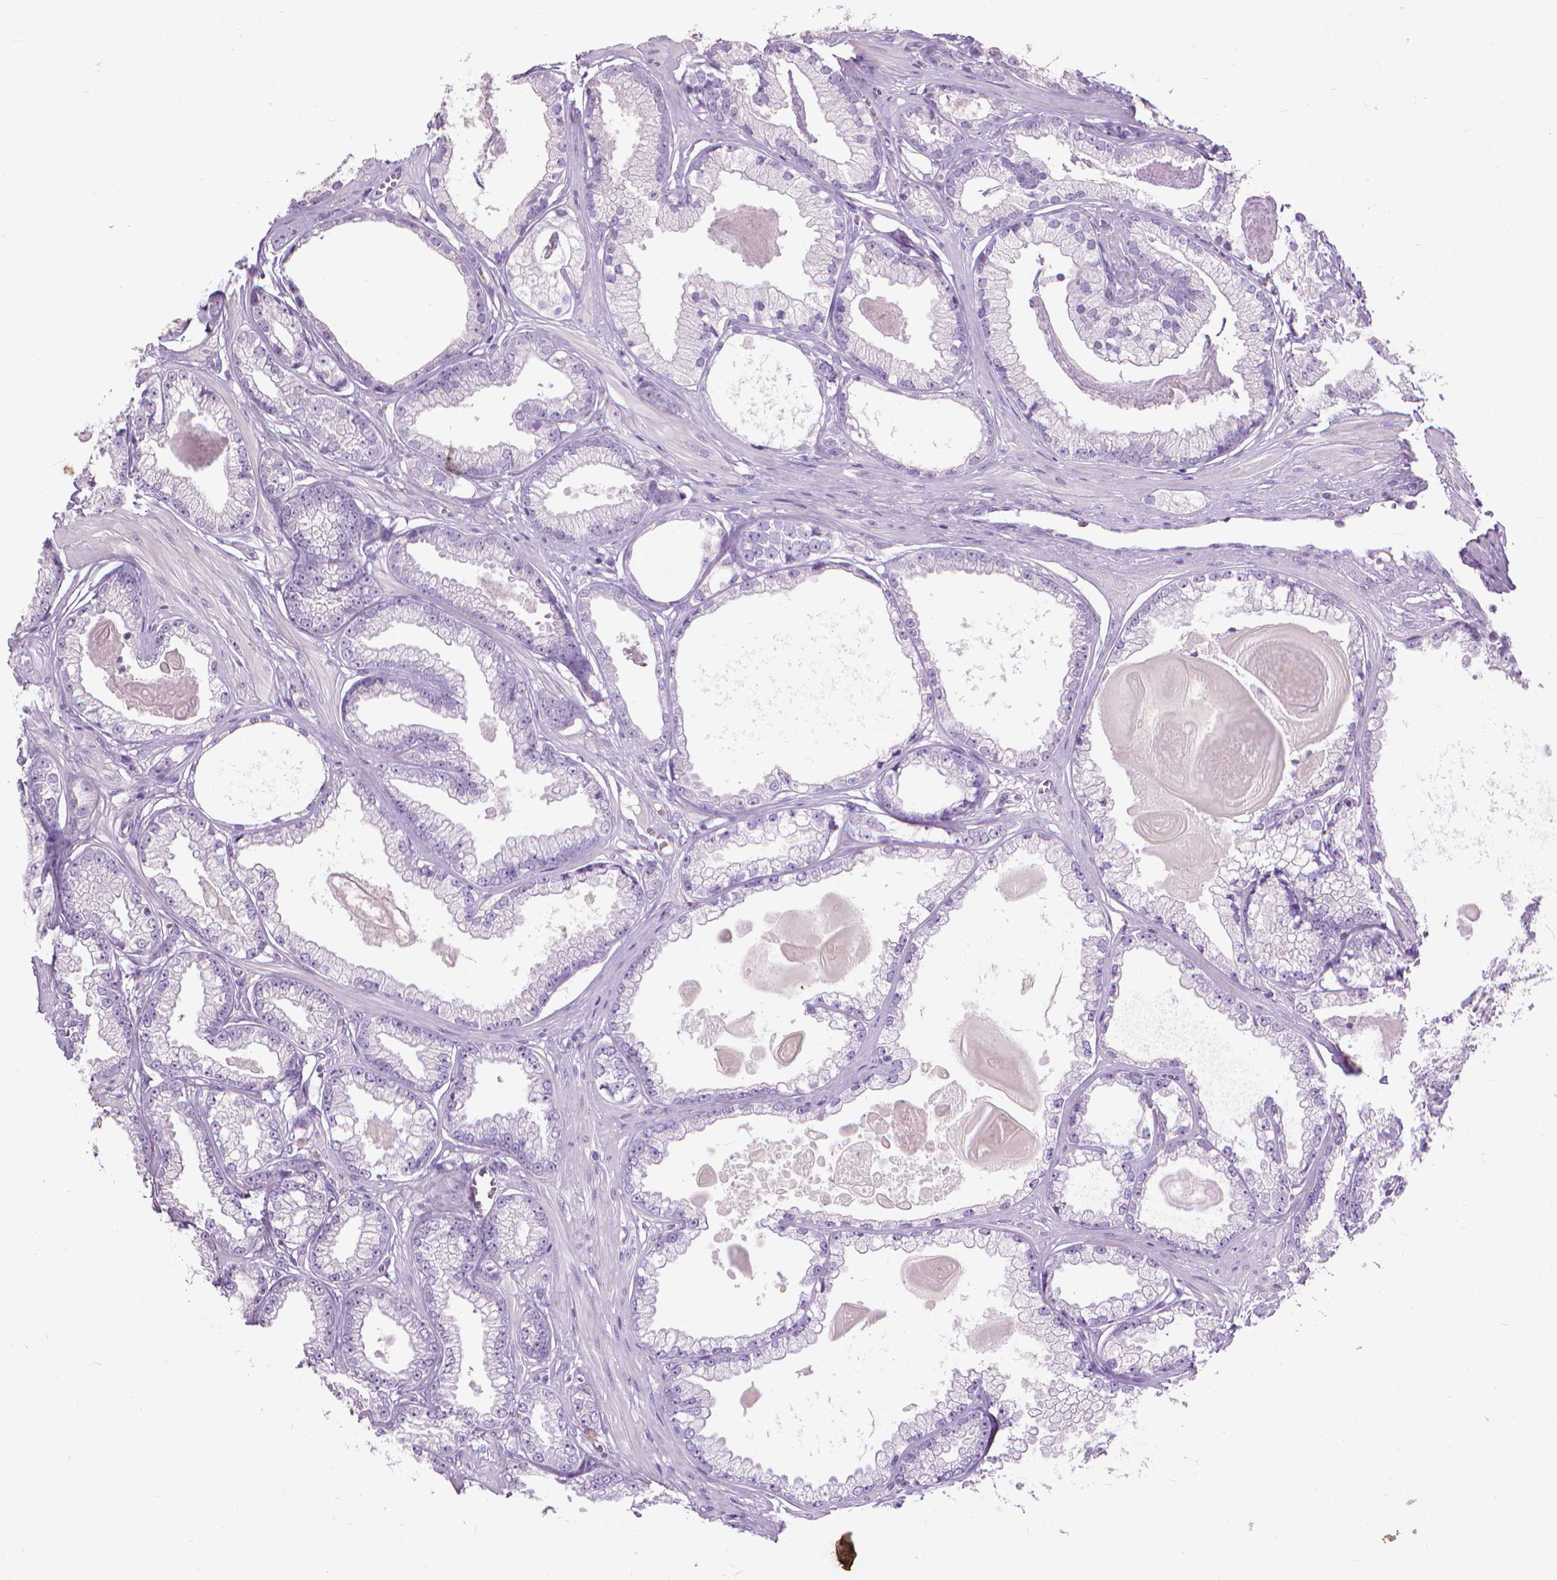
{"staining": {"intensity": "negative", "quantity": "none", "location": "none"}, "tissue": "prostate cancer", "cell_type": "Tumor cells", "image_type": "cancer", "snomed": [{"axis": "morphology", "description": "Adenocarcinoma, Low grade"}, {"axis": "topography", "description": "Prostate"}], "caption": "A histopathology image of low-grade adenocarcinoma (prostate) stained for a protein displays no brown staining in tumor cells.", "gene": "KRT5", "patient": {"sex": "male", "age": 64}}